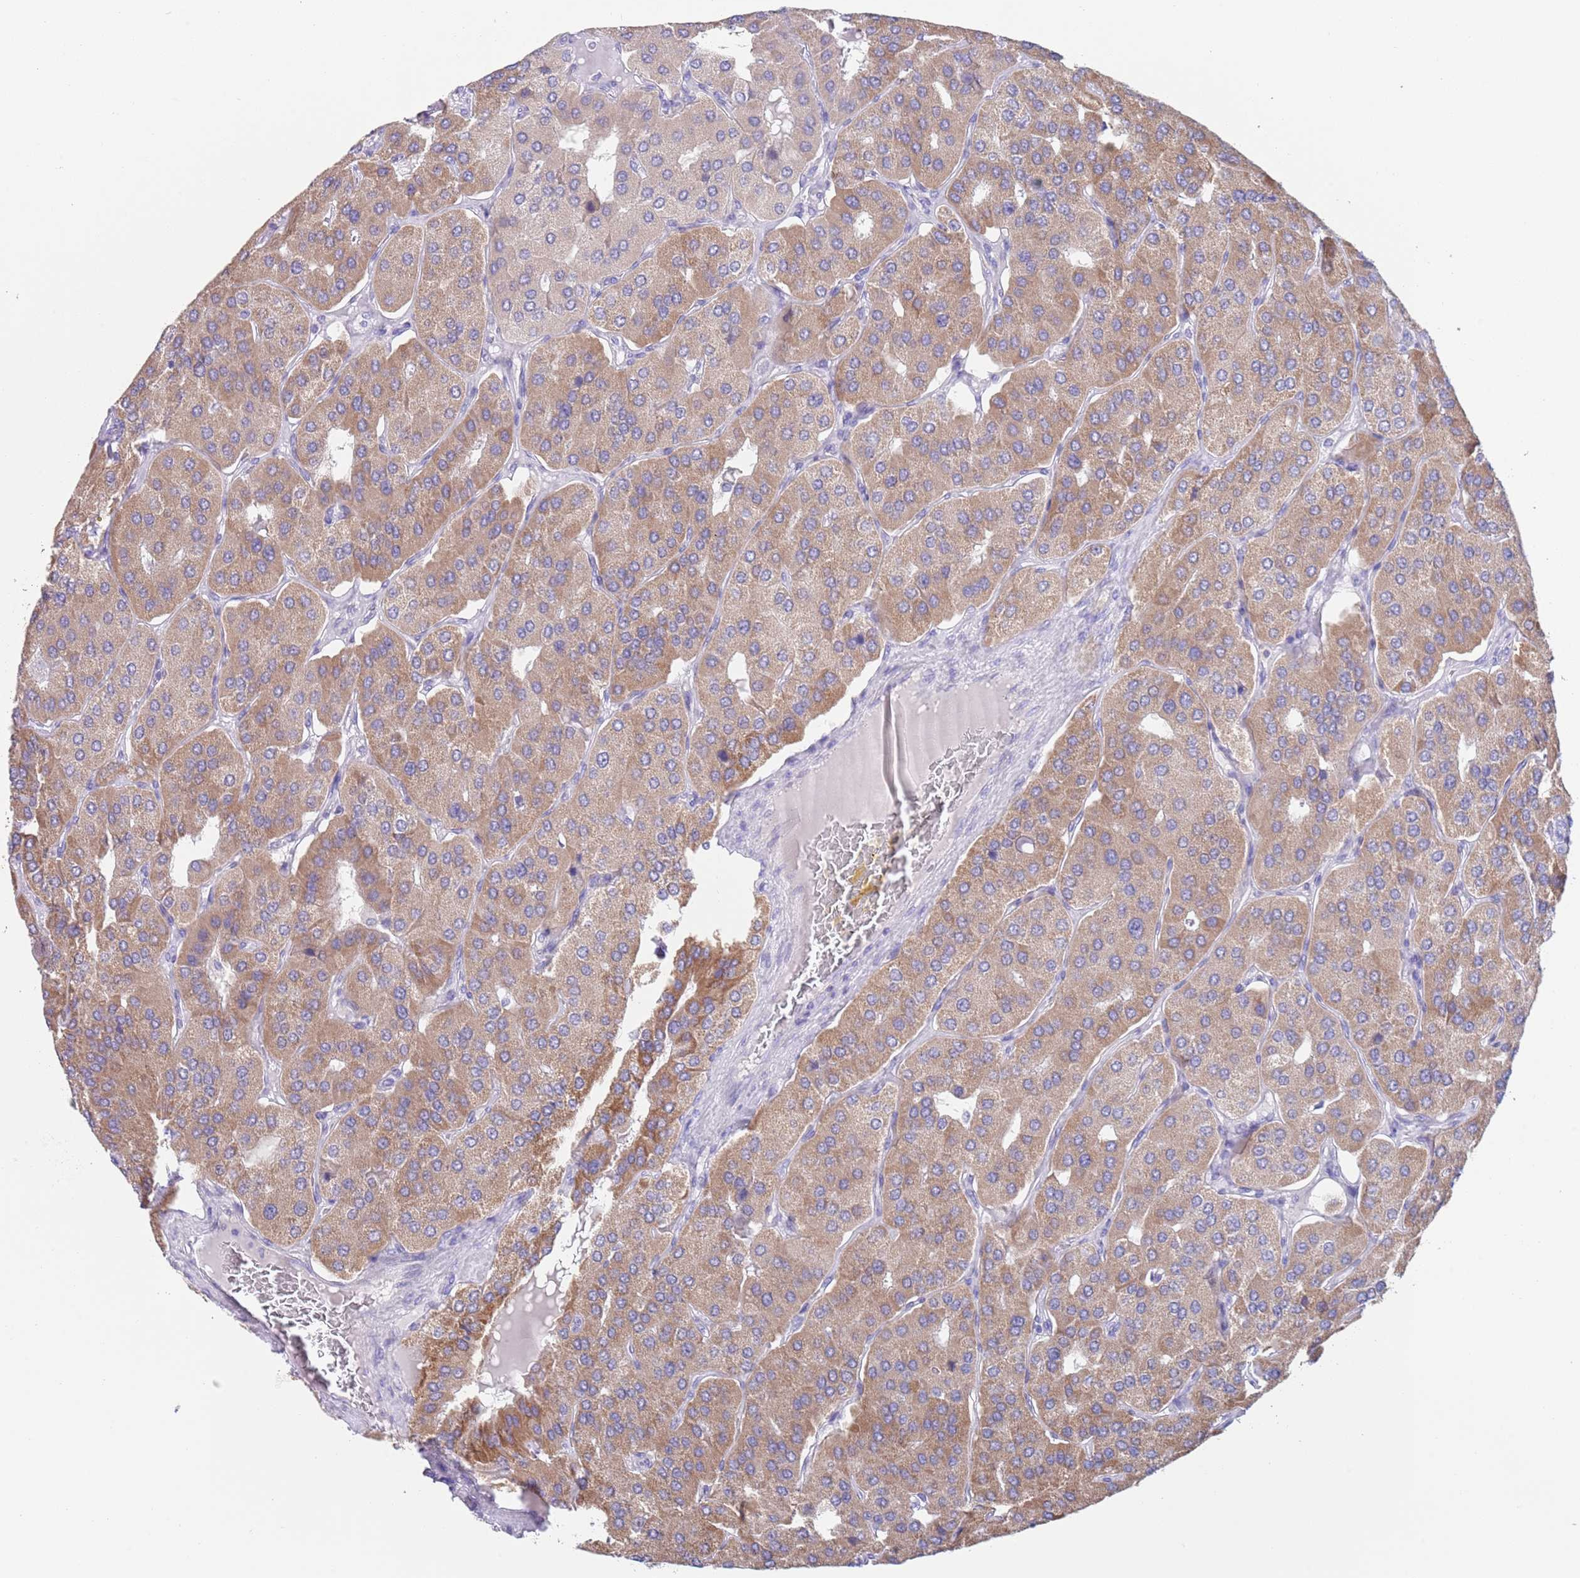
{"staining": {"intensity": "moderate", "quantity": "25%-75%", "location": "cytoplasmic/membranous"}, "tissue": "parathyroid gland", "cell_type": "Glandular cells", "image_type": "normal", "snomed": [{"axis": "morphology", "description": "Normal tissue, NOS"}, {"axis": "morphology", "description": "Adenoma, NOS"}, {"axis": "topography", "description": "Parathyroid gland"}], "caption": "Glandular cells reveal moderate cytoplasmic/membranous staining in approximately 25%-75% of cells in normal parathyroid gland.", "gene": "SPIRE2", "patient": {"sex": "female", "age": 86}}